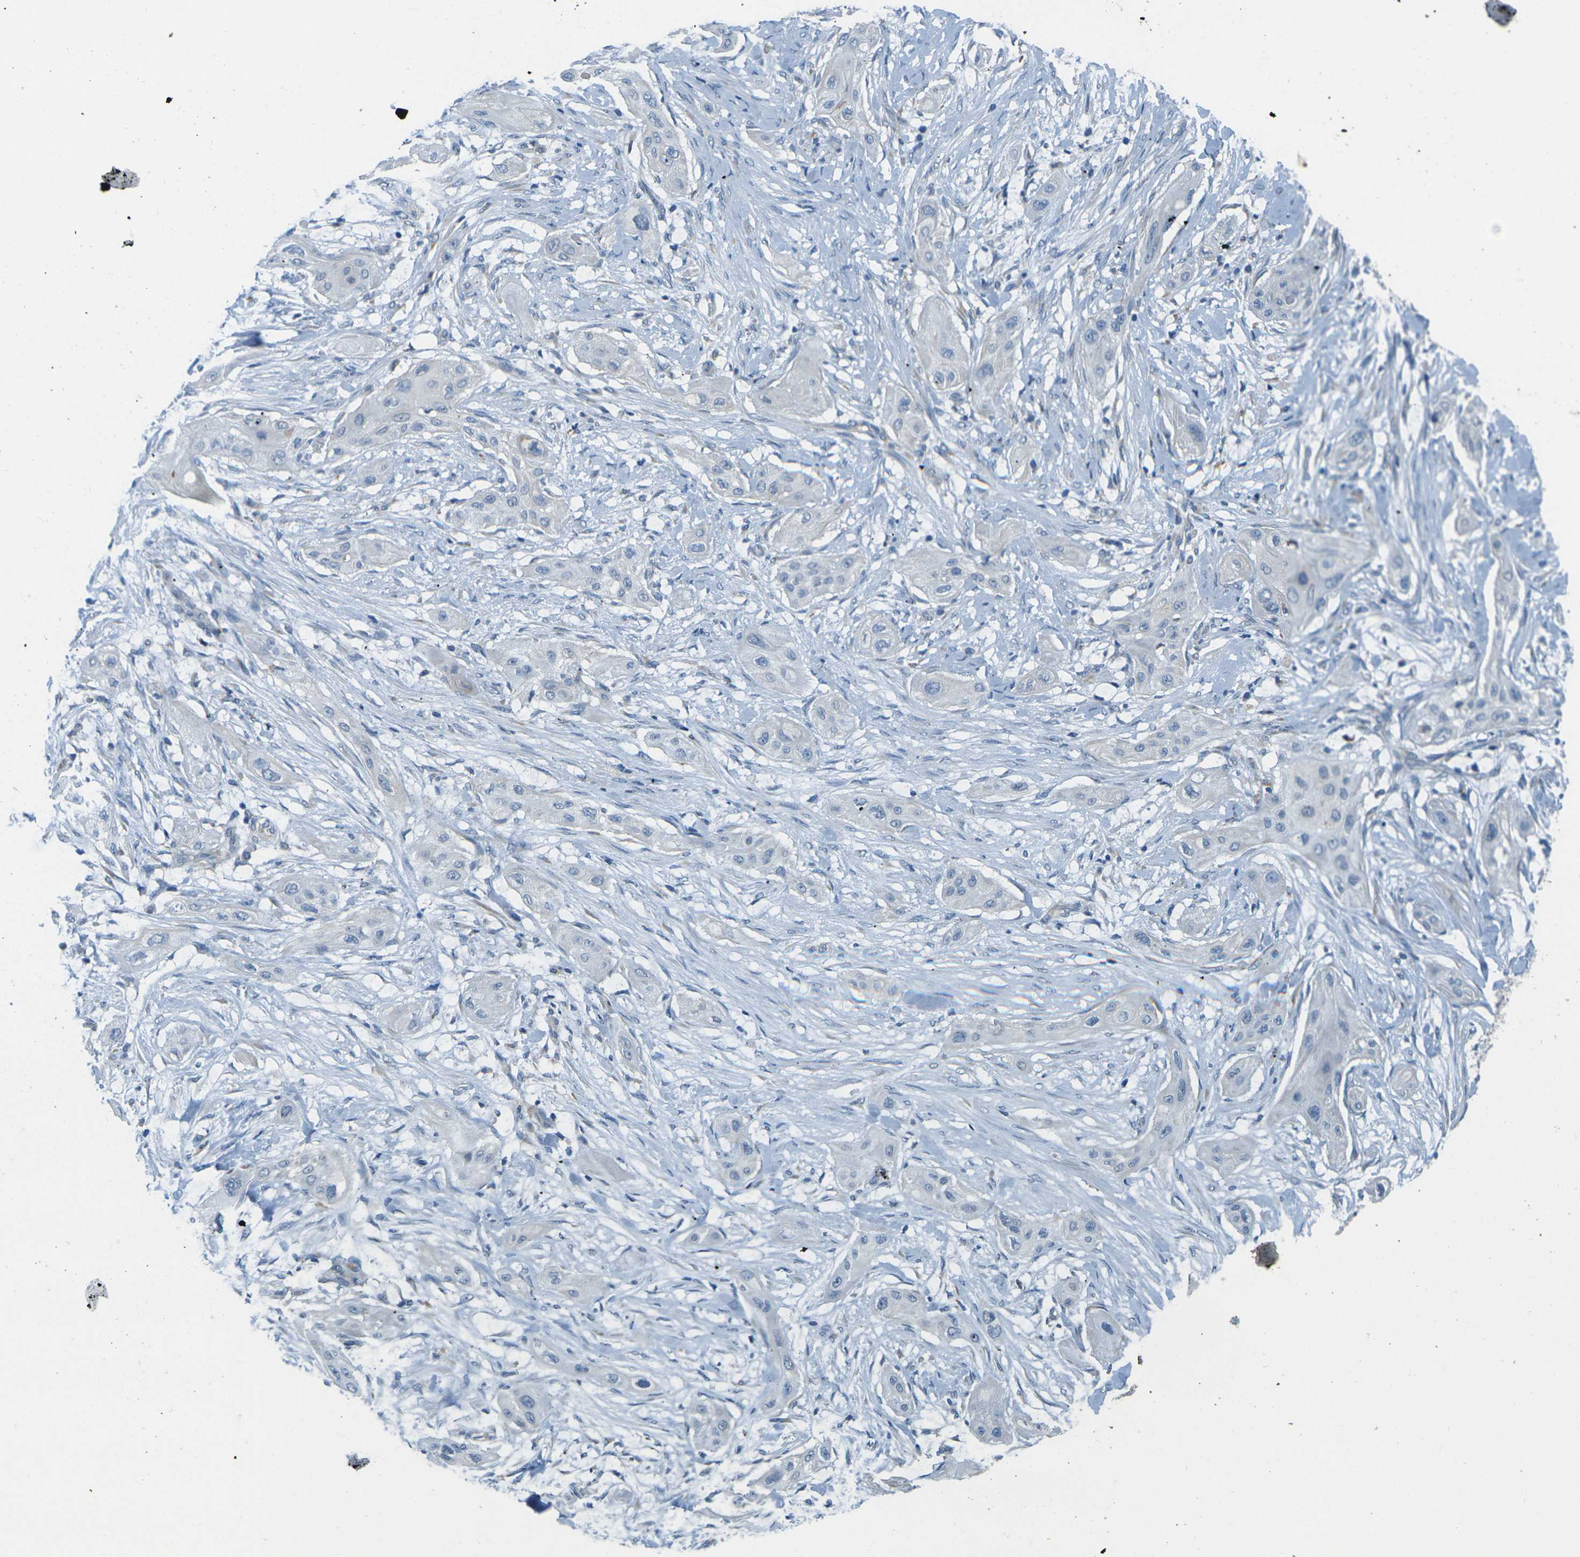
{"staining": {"intensity": "negative", "quantity": "none", "location": "none"}, "tissue": "lung cancer", "cell_type": "Tumor cells", "image_type": "cancer", "snomed": [{"axis": "morphology", "description": "Squamous cell carcinoma, NOS"}, {"axis": "topography", "description": "Lung"}], "caption": "Immunohistochemistry histopathology image of human squamous cell carcinoma (lung) stained for a protein (brown), which demonstrates no staining in tumor cells.", "gene": "CYP2C8", "patient": {"sex": "female", "age": 47}}